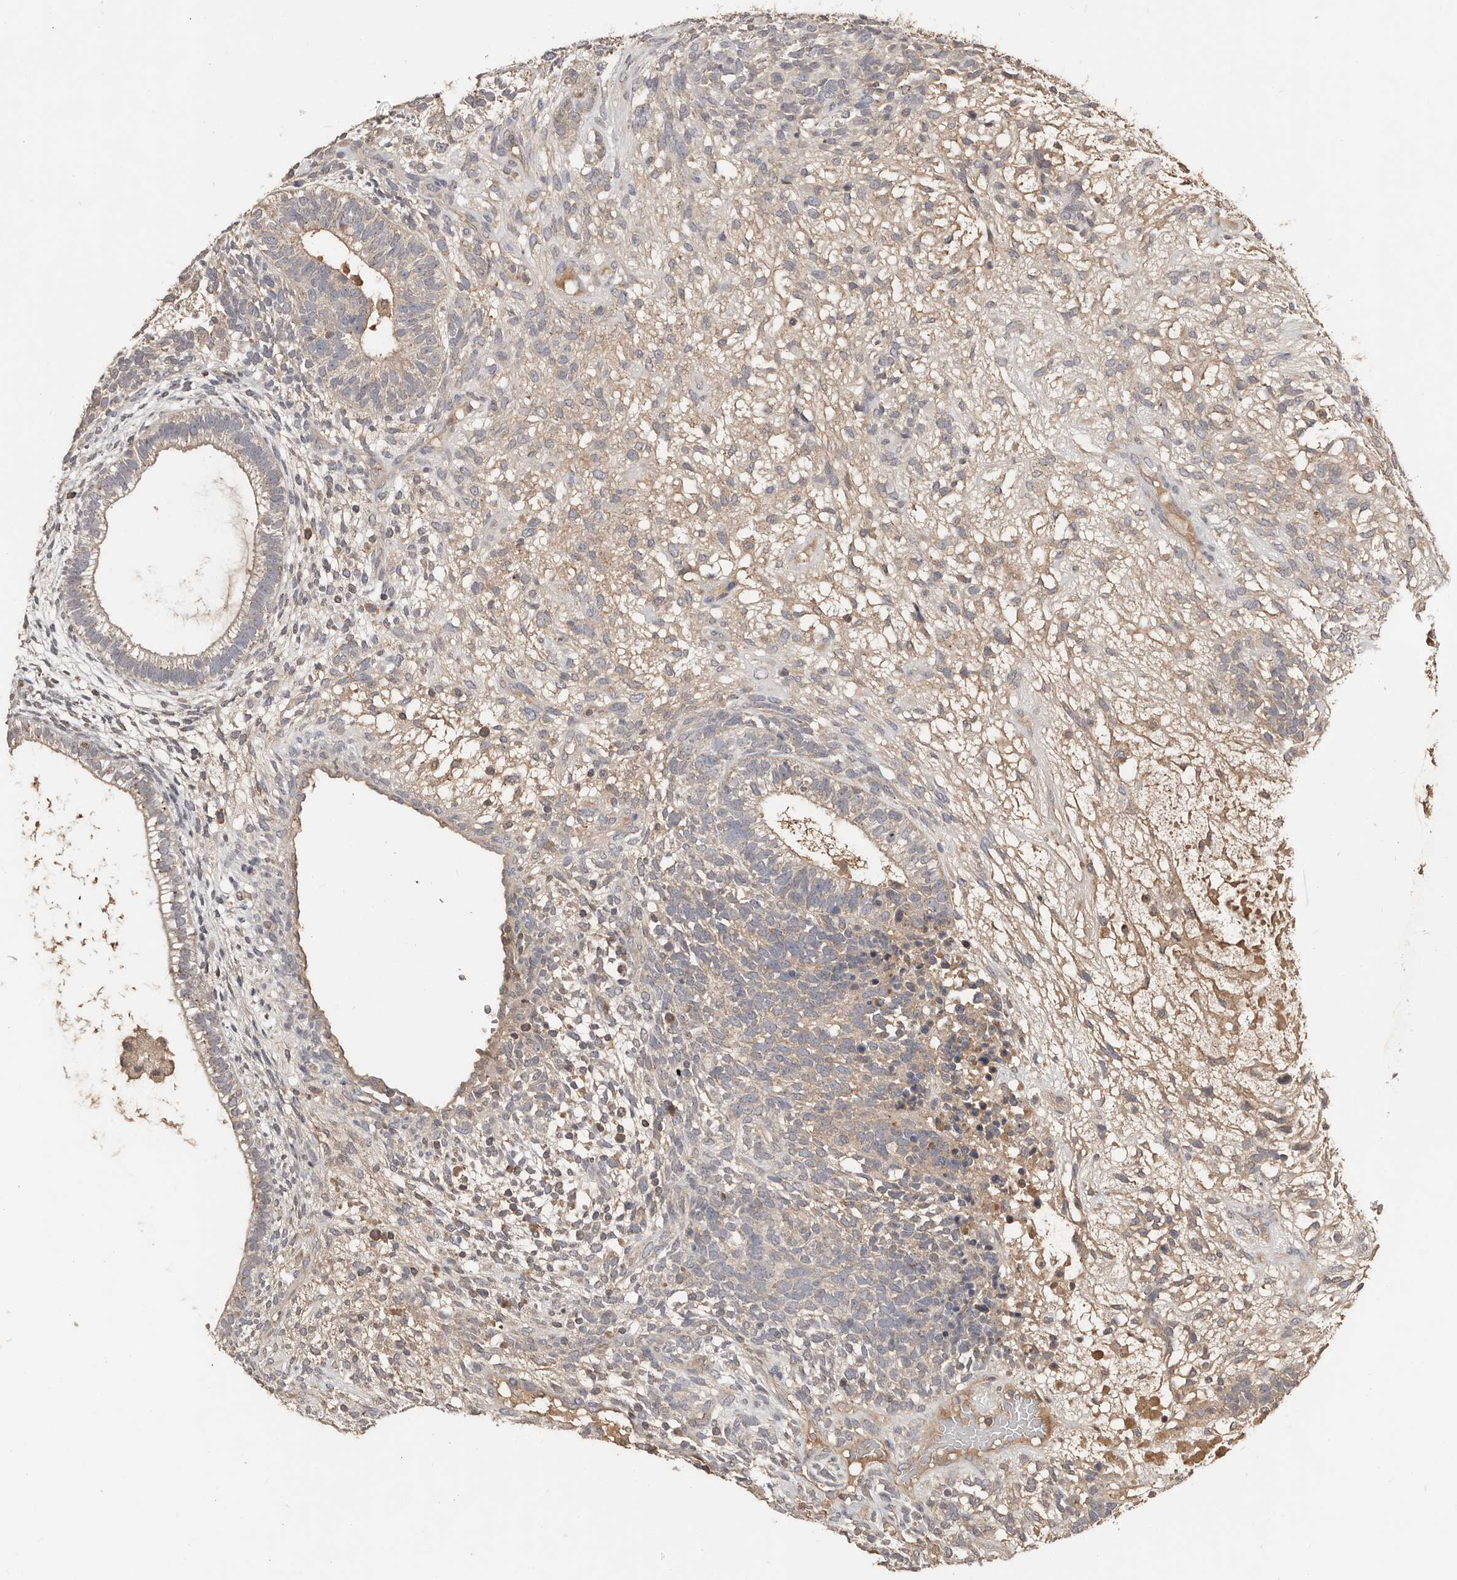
{"staining": {"intensity": "weak", "quantity": "<25%", "location": "cytoplasmic/membranous"}, "tissue": "testis cancer", "cell_type": "Tumor cells", "image_type": "cancer", "snomed": [{"axis": "morphology", "description": "Seminoma, NOS"}, {"axis": "morphology", "description": "Carcinoma, Embryonal, NOS"}, {"axis": "topography", "description": "Testis"}], "caption": "A photomicrograph of human testis seminoma is negative for staining in tumor cells.", "gene": "SLC39A2", "patient": {"sex": "male", "age": 28}}